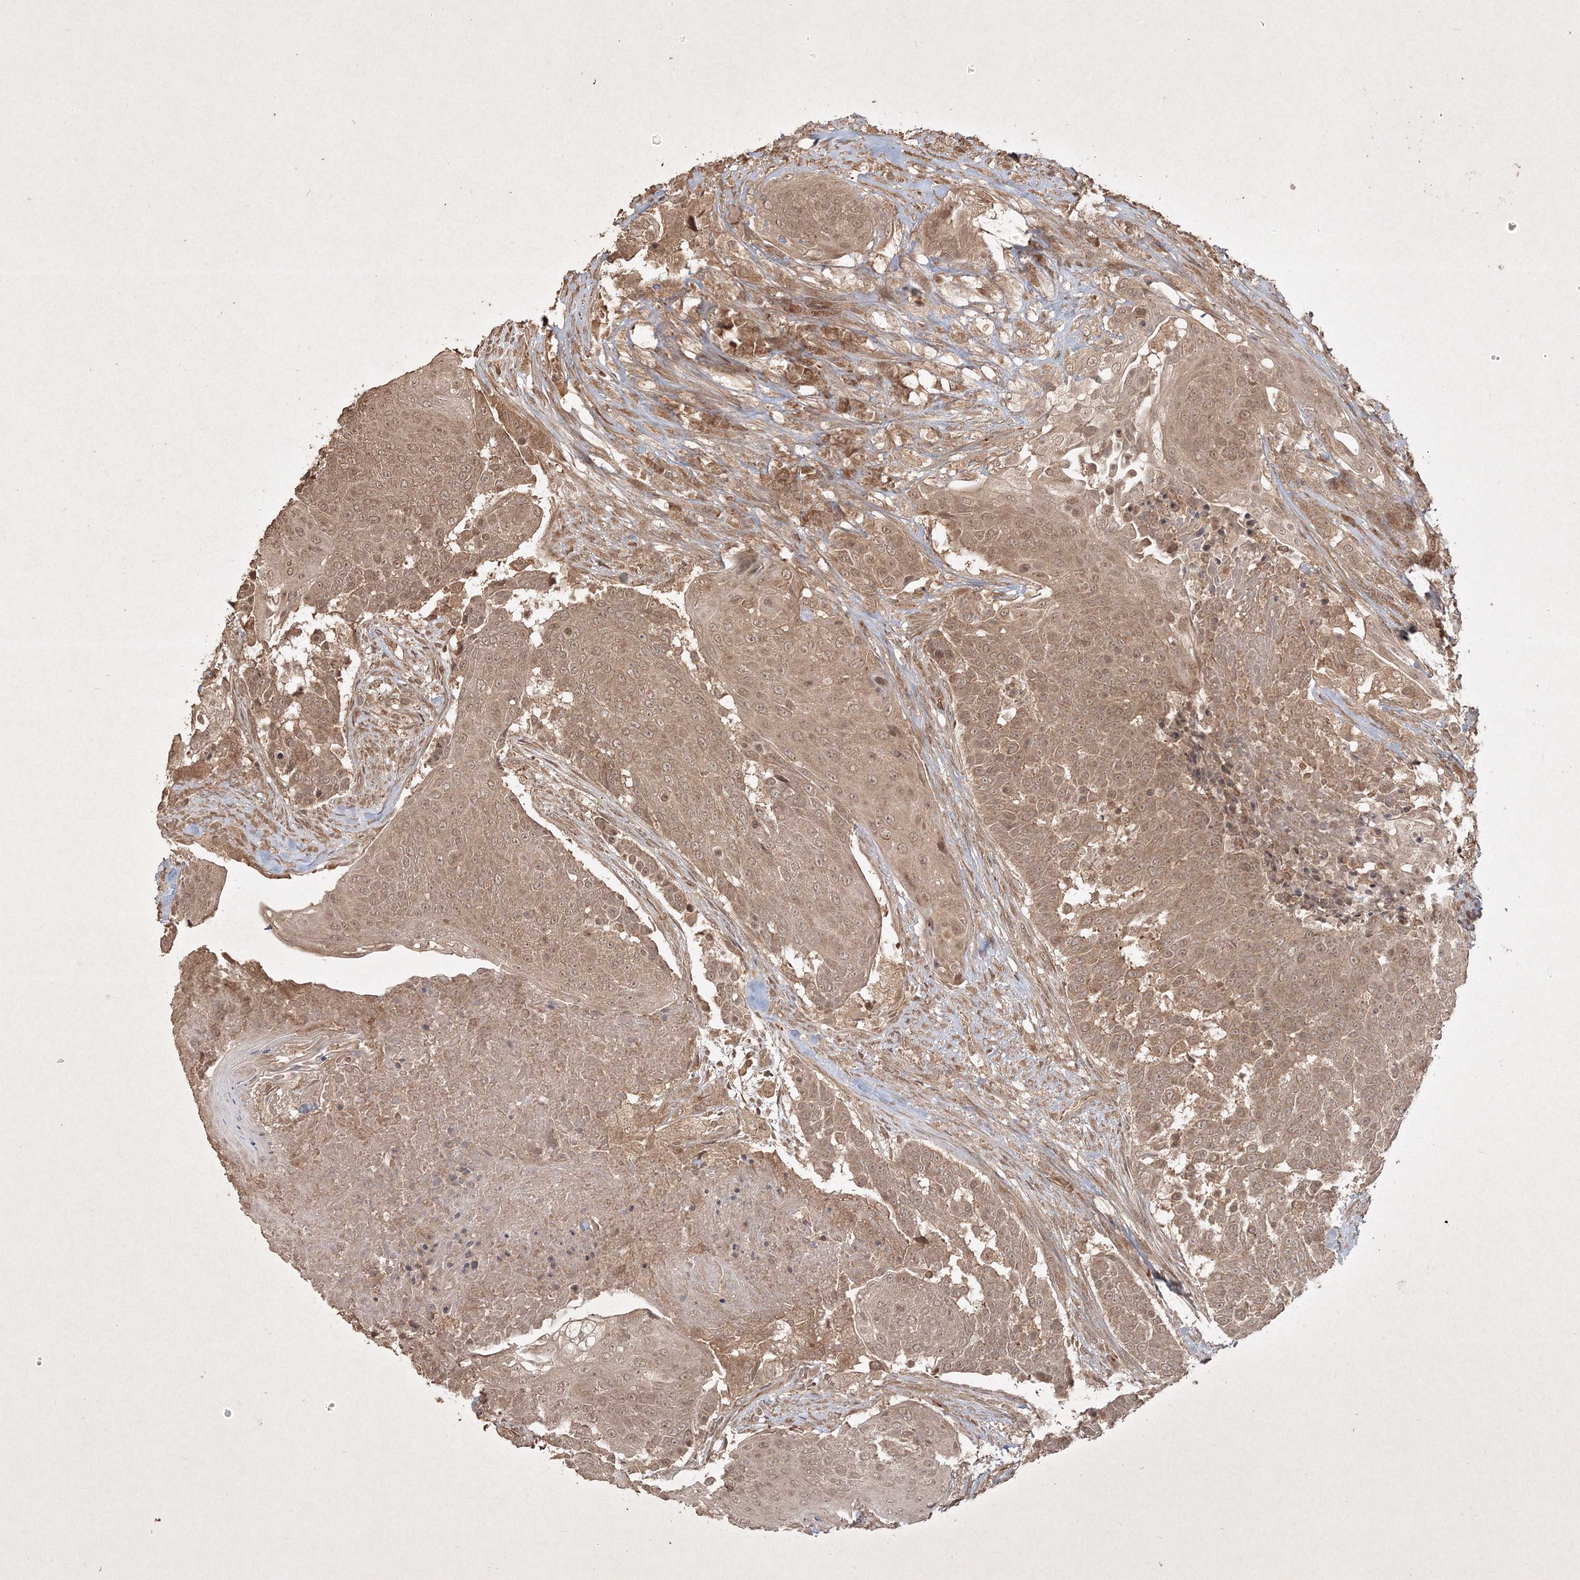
{"staining": {"intensity": "moderate", "quantity": ">75%", "location": "cytoplasmic/membranous,nuclear"}, "tissue": "urothelial cancer", "cell_type": "Tumor cells", "image_type": "cancer", "snomed": [{"axis": "morphology", "description": "Urothelial carcinoma, High grade"}, {"axis": "topography", "description": "Urinary bladder"}], "caption": "A brown stain labels moderate cytoplasmic/membranous and nuclear positivity of a protein in human urothelial cancer tumor cells.", "gene": "PELI3", "patient": {"sex": "female", "age": 63}}